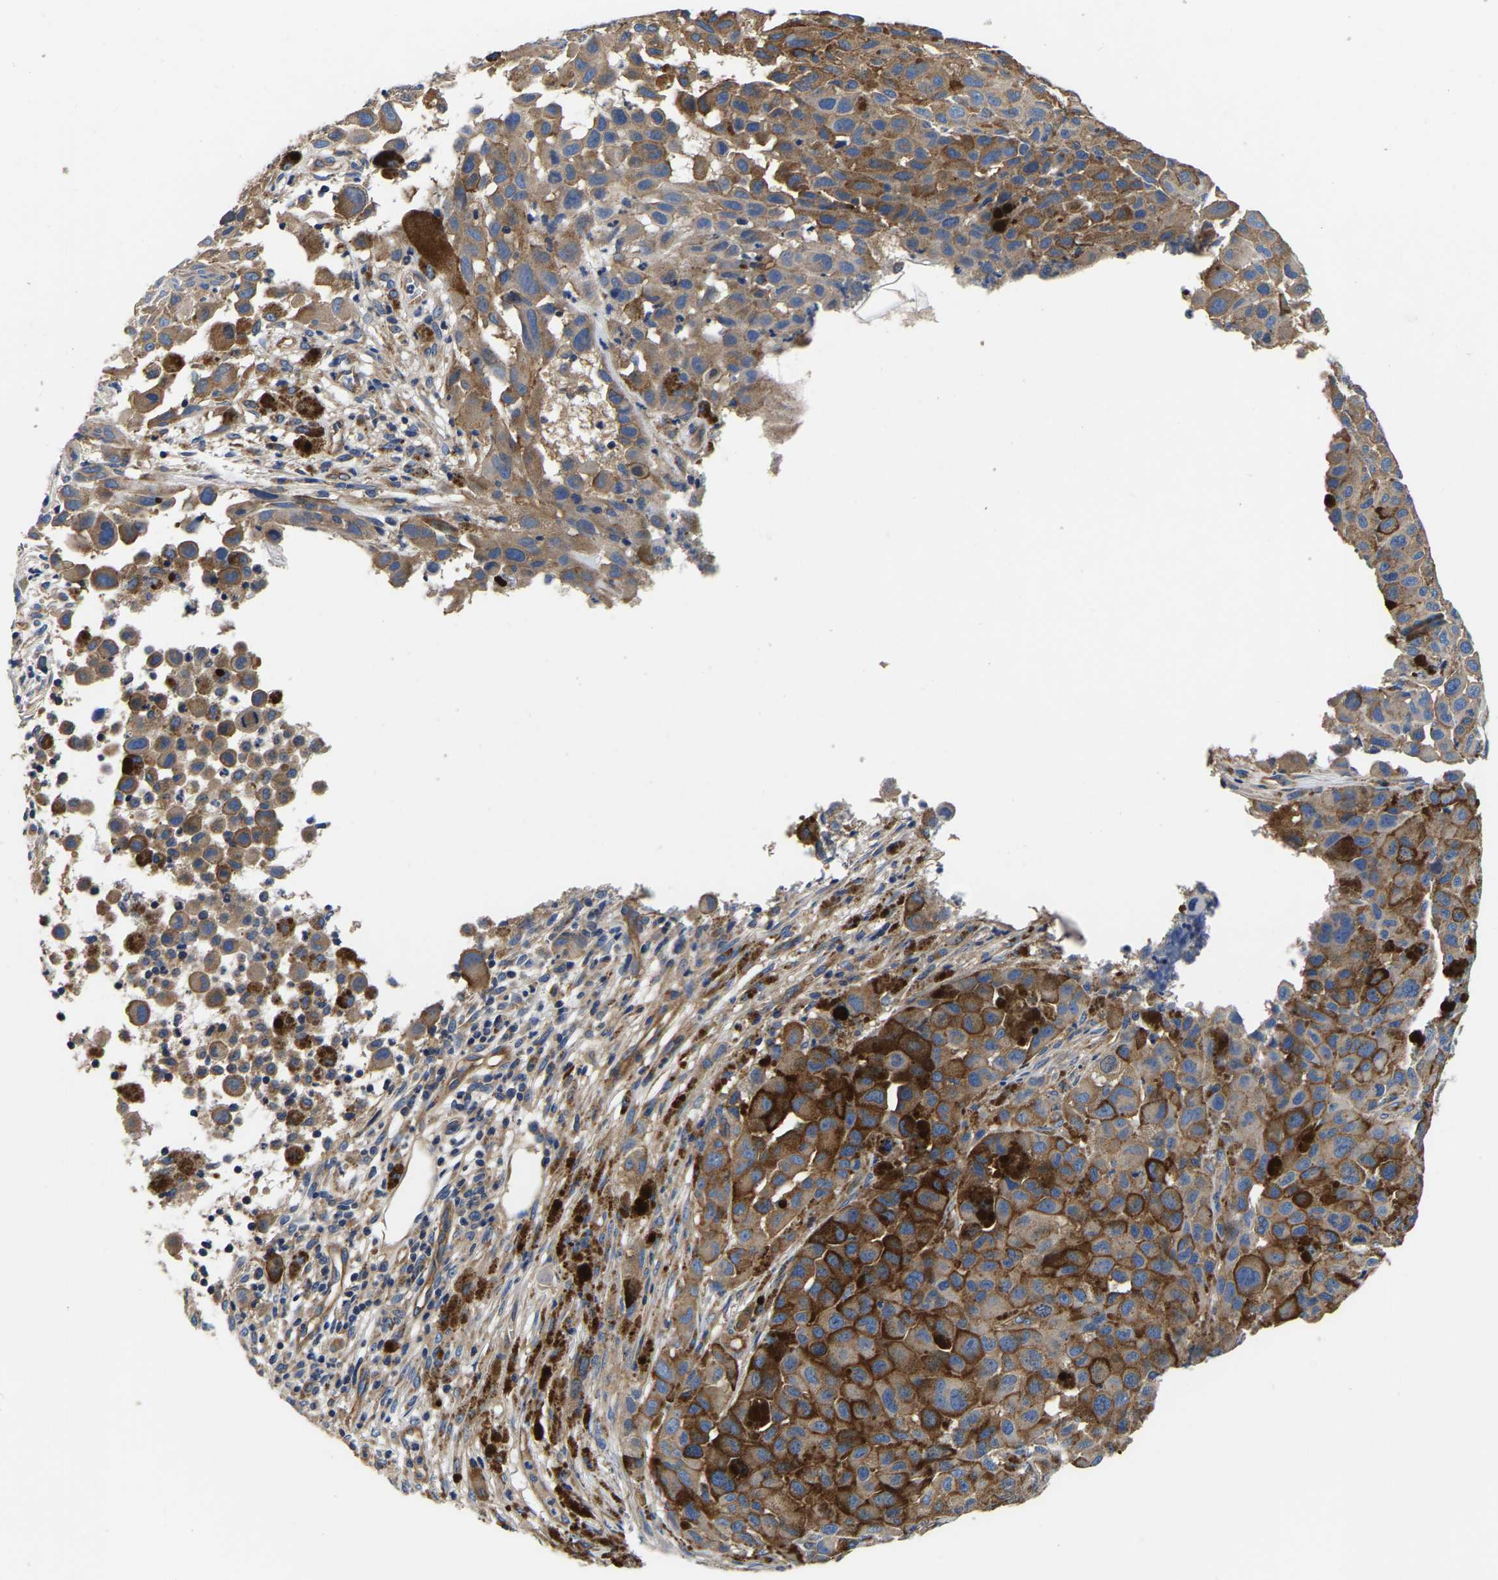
{"staining": {"intensity": "weak", "quantity": "<25%", "location": "cytoplasmic/membranous"}, "tissue": "melanoma", "cell_type": "Tumor cells", "image_type": "cancer", "snomed": [{"axis": "morphology", "description": "Malignant melanoma, NOS"}, {"axis": "topography", "description": "Skin"}], "caption": "Tumor cells are negative for brown protein staining in melanoma.", "gene": "SH3GLB1", "patient": {"sex": "male", "age": 96}}